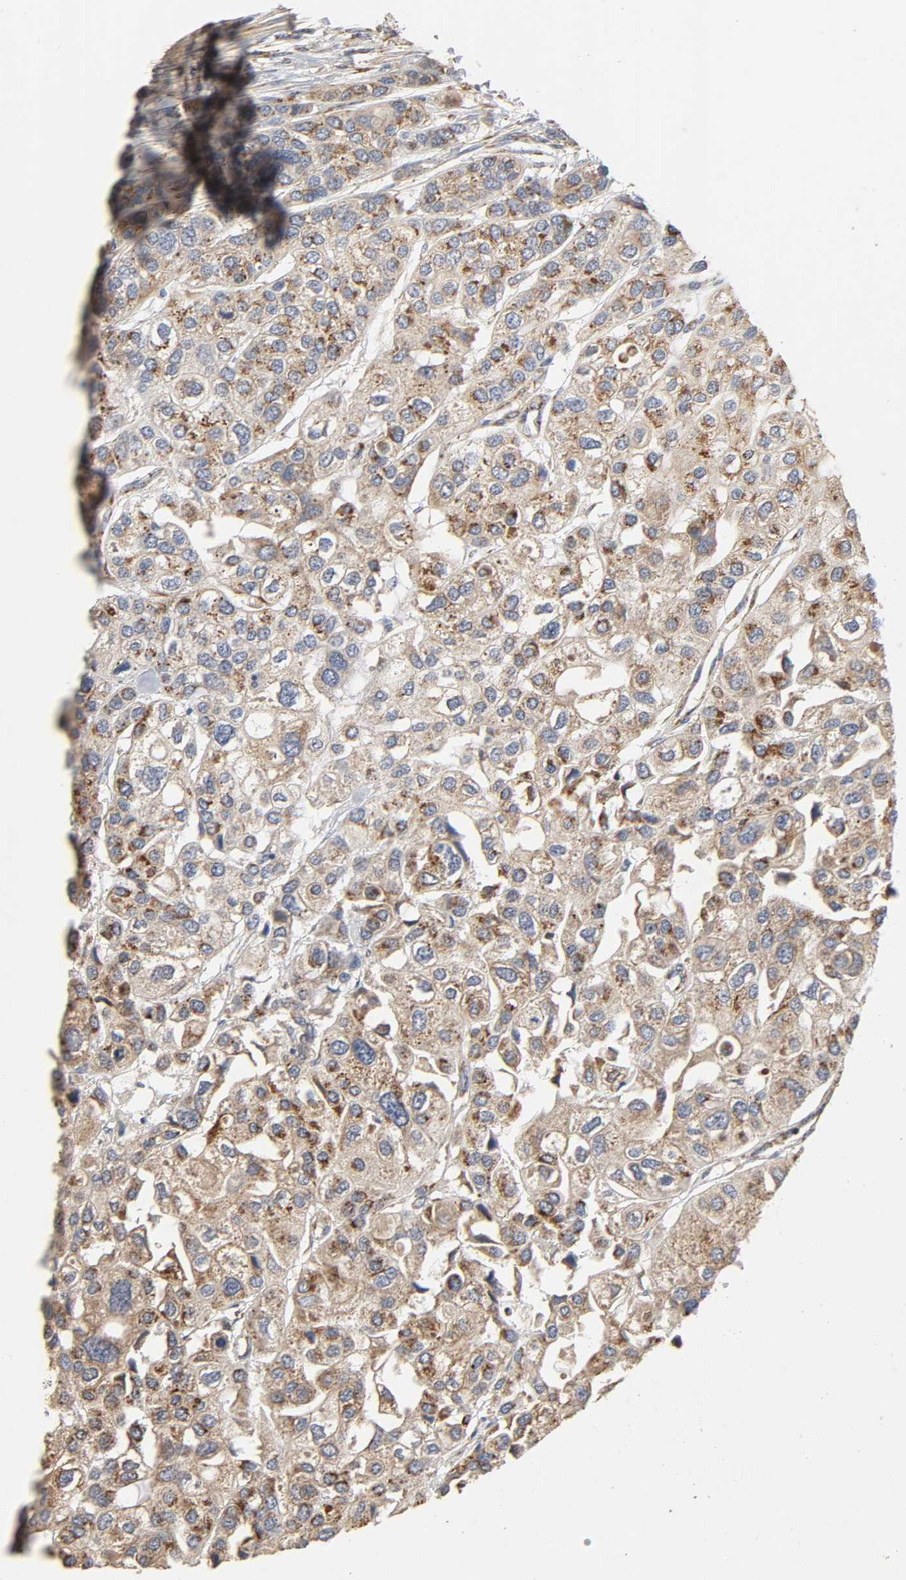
{"staining": {"intensity": "moderate", "quantity": ">75%", "location": "cytoplasmic/membranous"}, "tissue": "urothelial cancer", "cell_type": "Tumor cells", "image_type": "cancer", "snomed": [{"axis": "morphology", "description": "Urothelial carcinoma, High grade"}, {"axis": "topography", "description": "Urinary bladder"}], "caption": "DAB (3,3'-diaminobenzidine) immunohistochemical staining of high-grade urothelial carcinoma demonstrates moderate cytoplasmic/membranous protein positivity in about >75% of tumor cells.", "gene": "NDUFS3", "patient": {"sex": "female", "age": 64}}